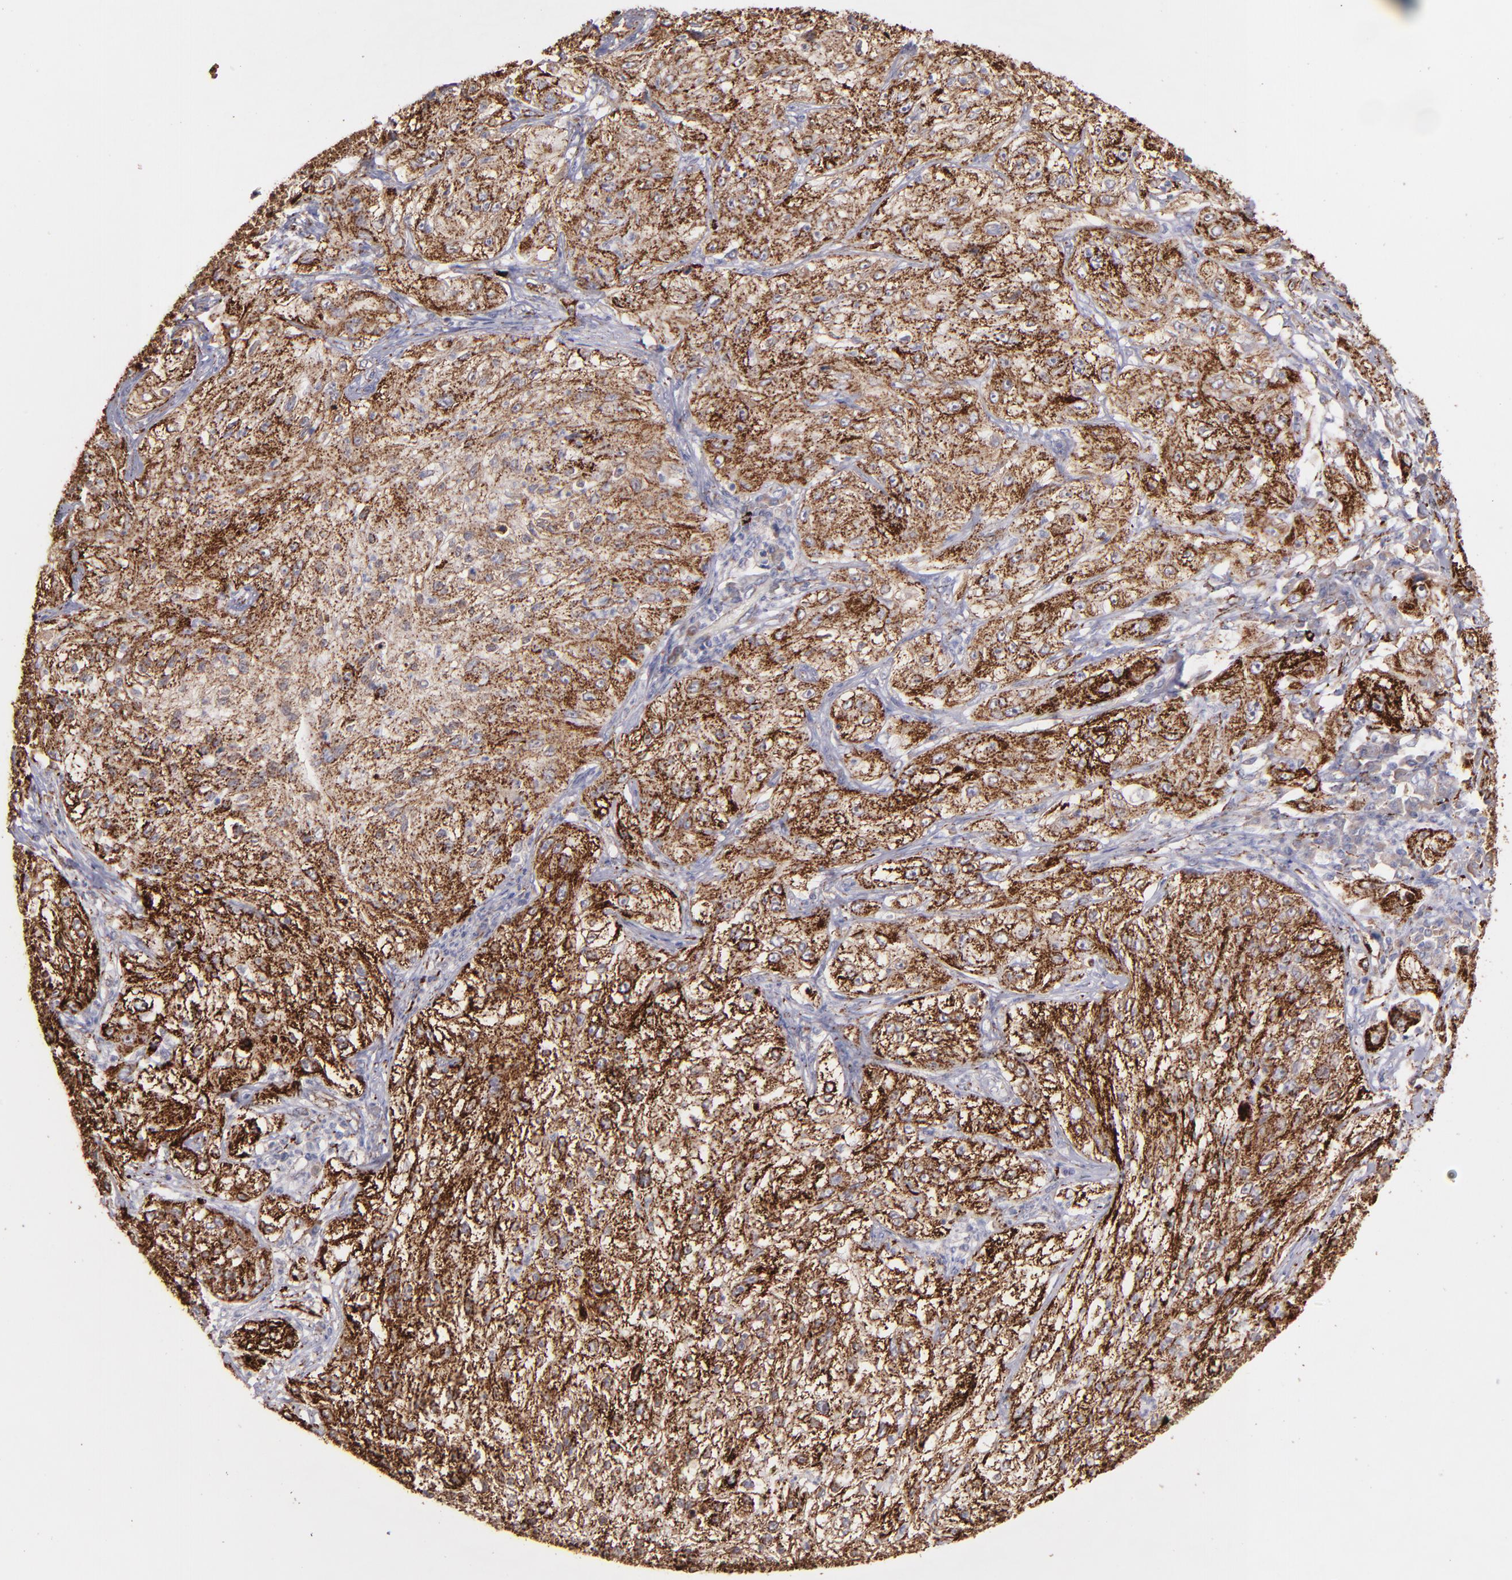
{"staining": {"intensity": "strong", "quantity": ">75%", "location": "cytoplasmic/membranous"}, "tissue": "lung cancer", "cell_type": "Tumor cells", "image_type": "cancer", "snomed": [{"axis": "morphology", "description": "Inflammation, NOS"}, {"axis": "morphology", "description": "Squamous cell carcinoma, NOS"}, {"axis": "topography", "description": "Lymph node"}, {"axis": "topography", "description": "Soft tissue"}, {"axis": "topography", "description": "Lung"}], "caption": "A micrograph showing strong cytoplasmic/membranous staining in approximately >75% of tumor cells in lung cancer, as visualized by brown immunohistochemical staining.", "gene": "MAOB", "patient": {"sex": "male", "age": 66}}